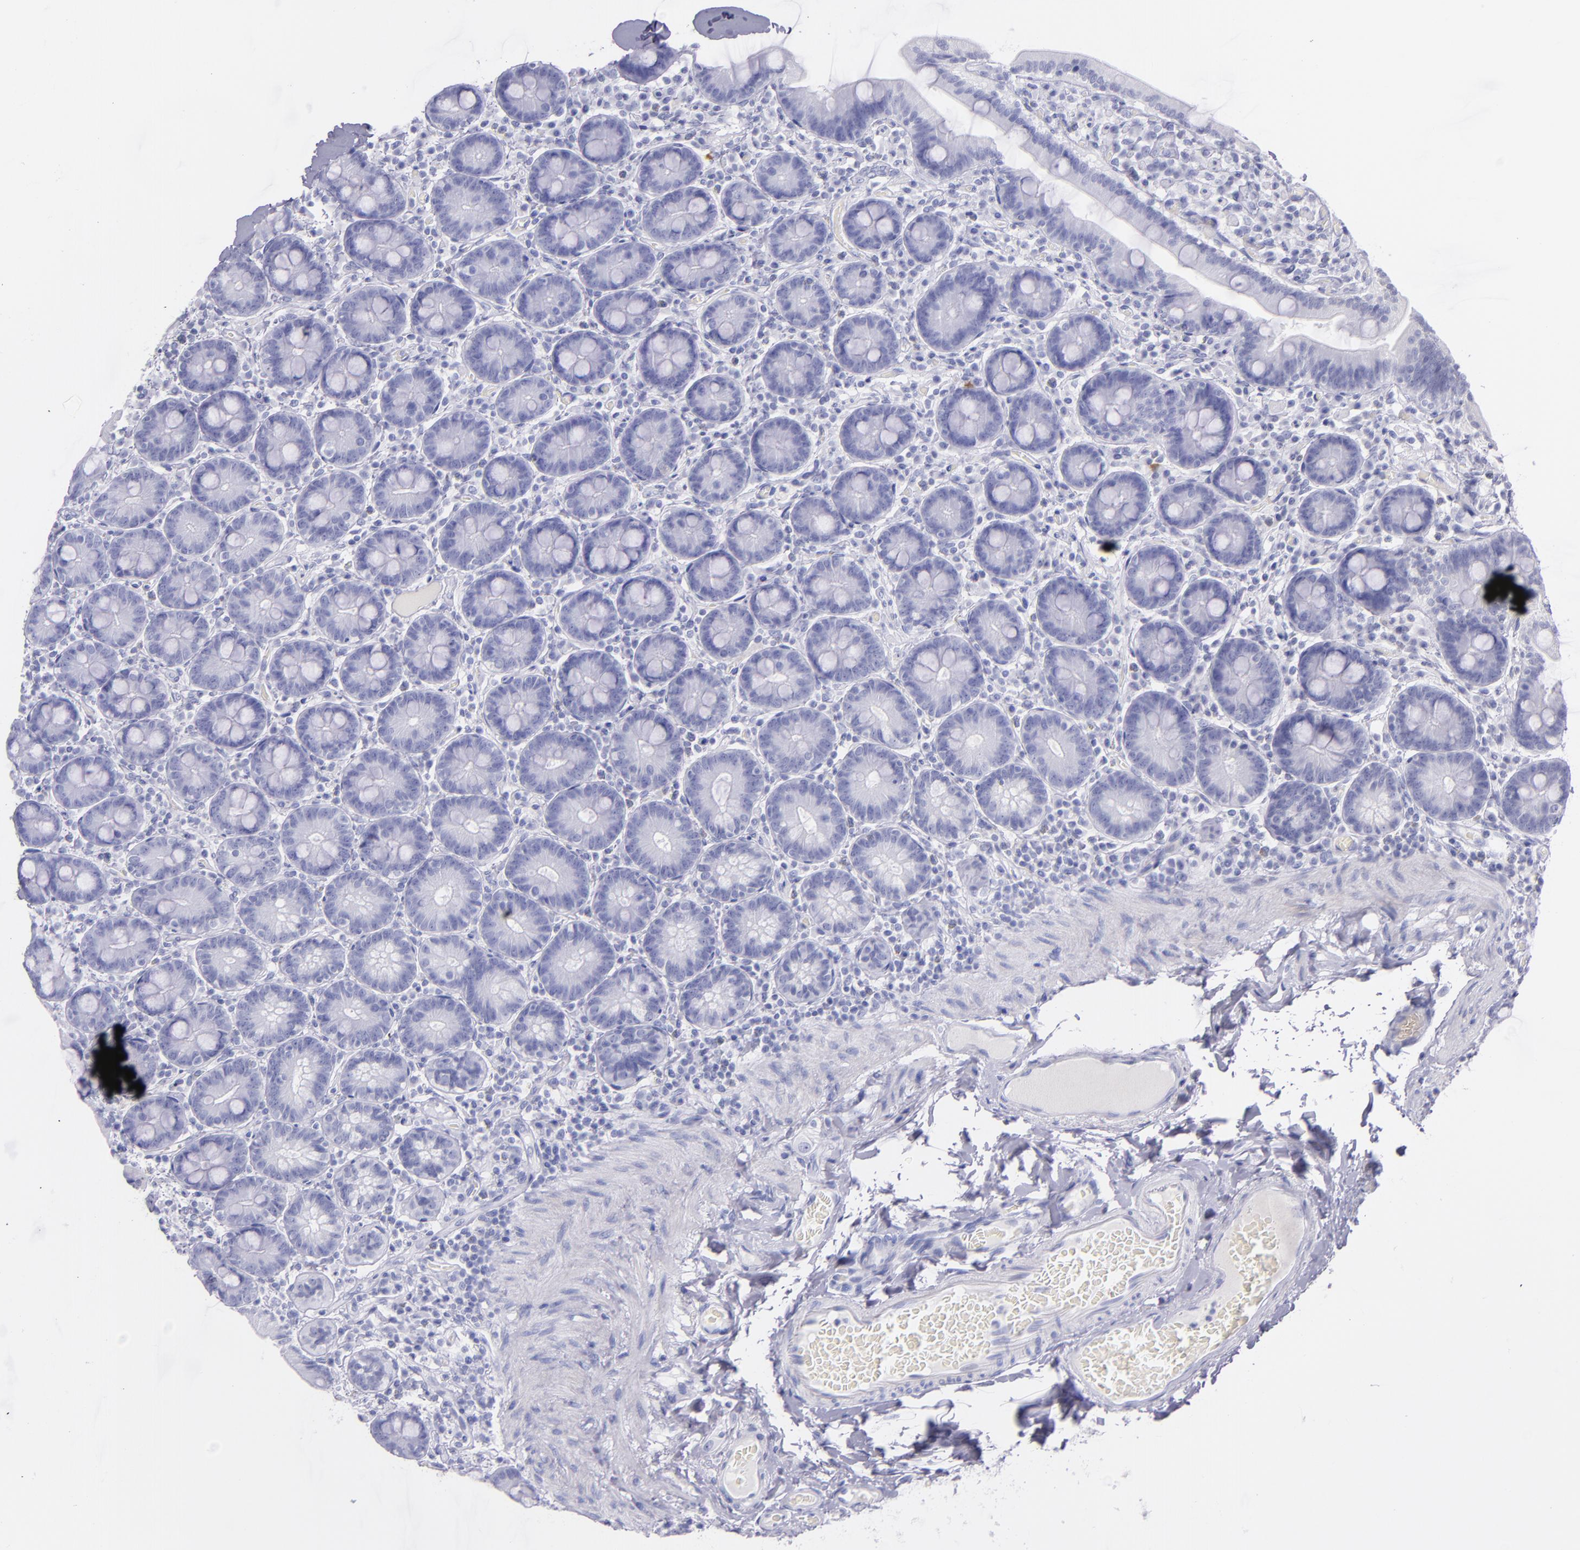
{"staining": {"intensity": "negative", "quantity": "none", "location": "none"}, "tissue": "duodenum", "cell_type": "Glandular cells", "image_type": "normal", "snomed": [{"axis": "morphology", "description": "Normal tissue, NOS"}, {"axis": "topography", "description": "Duodenum"}], "caption": "Photomicrograph shows no significant protein expression in glandular cells of normal duodenum. The staining is performed using DAB brown chromogen with nuclei counter-stained in using hematoxylin.", "gene": "SFTPB", "patient": {"sex": "male", "age": 66}}